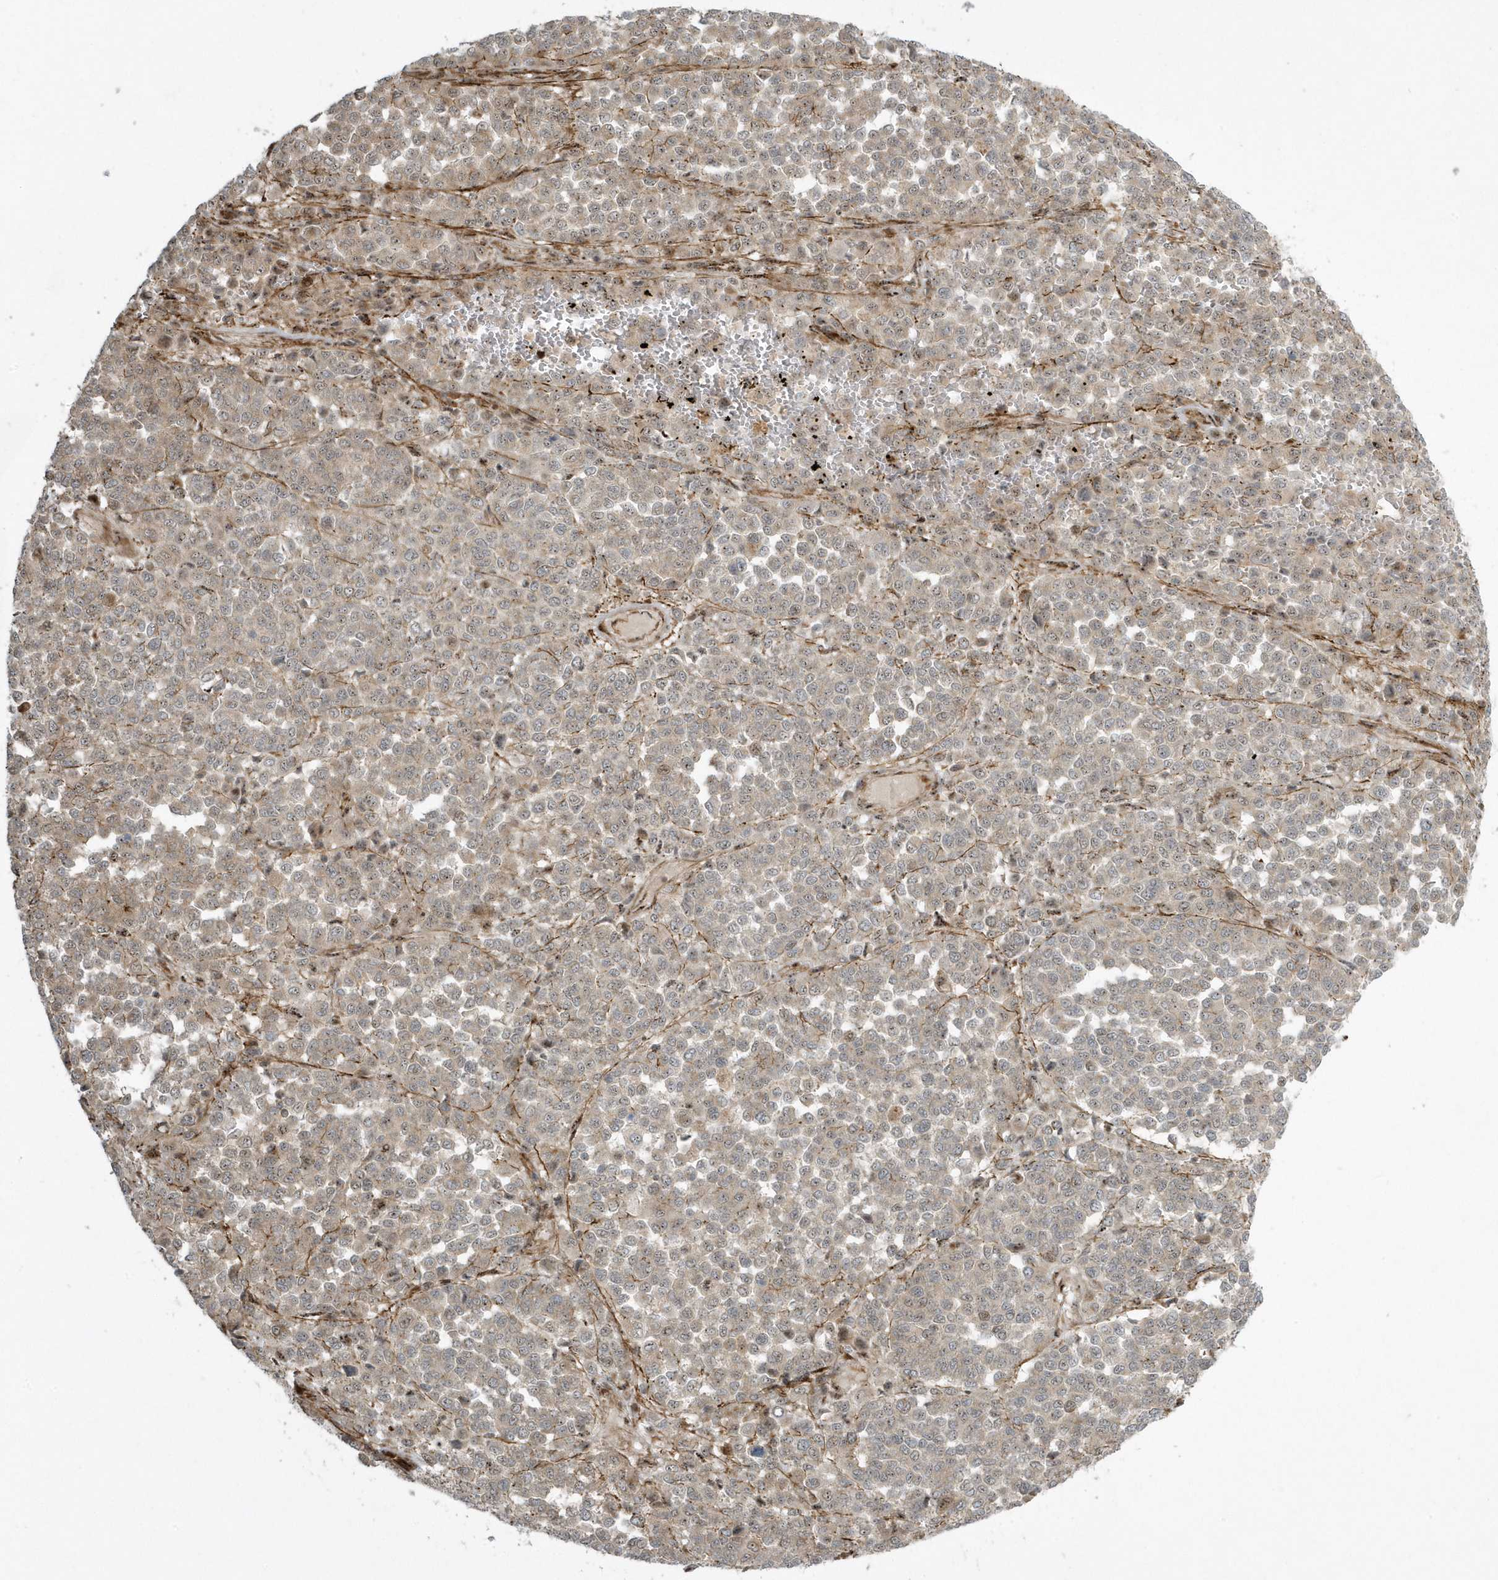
{"staining": {"intensity": "weak", "quantity": "25%-75%", "location": "cytoplasmic/membranous"}, "tissue": "melanoma", "cell_type": "Tumor cells", "image_type": "cancer", "snomed": [{"axis": "morphology", "description": "Malignant melanoma, Metastatic site"}, {"axis": "topography", "description": "Pancreas"}], "caption": "A low amount of weak cytoplasmic/membranous staining is identified in about 25%-75% of tumor cells in malignant melanoma (metastatic site) tissue.", "gene": "MASP2", "patient": {"sex": "female", "age": 30}}